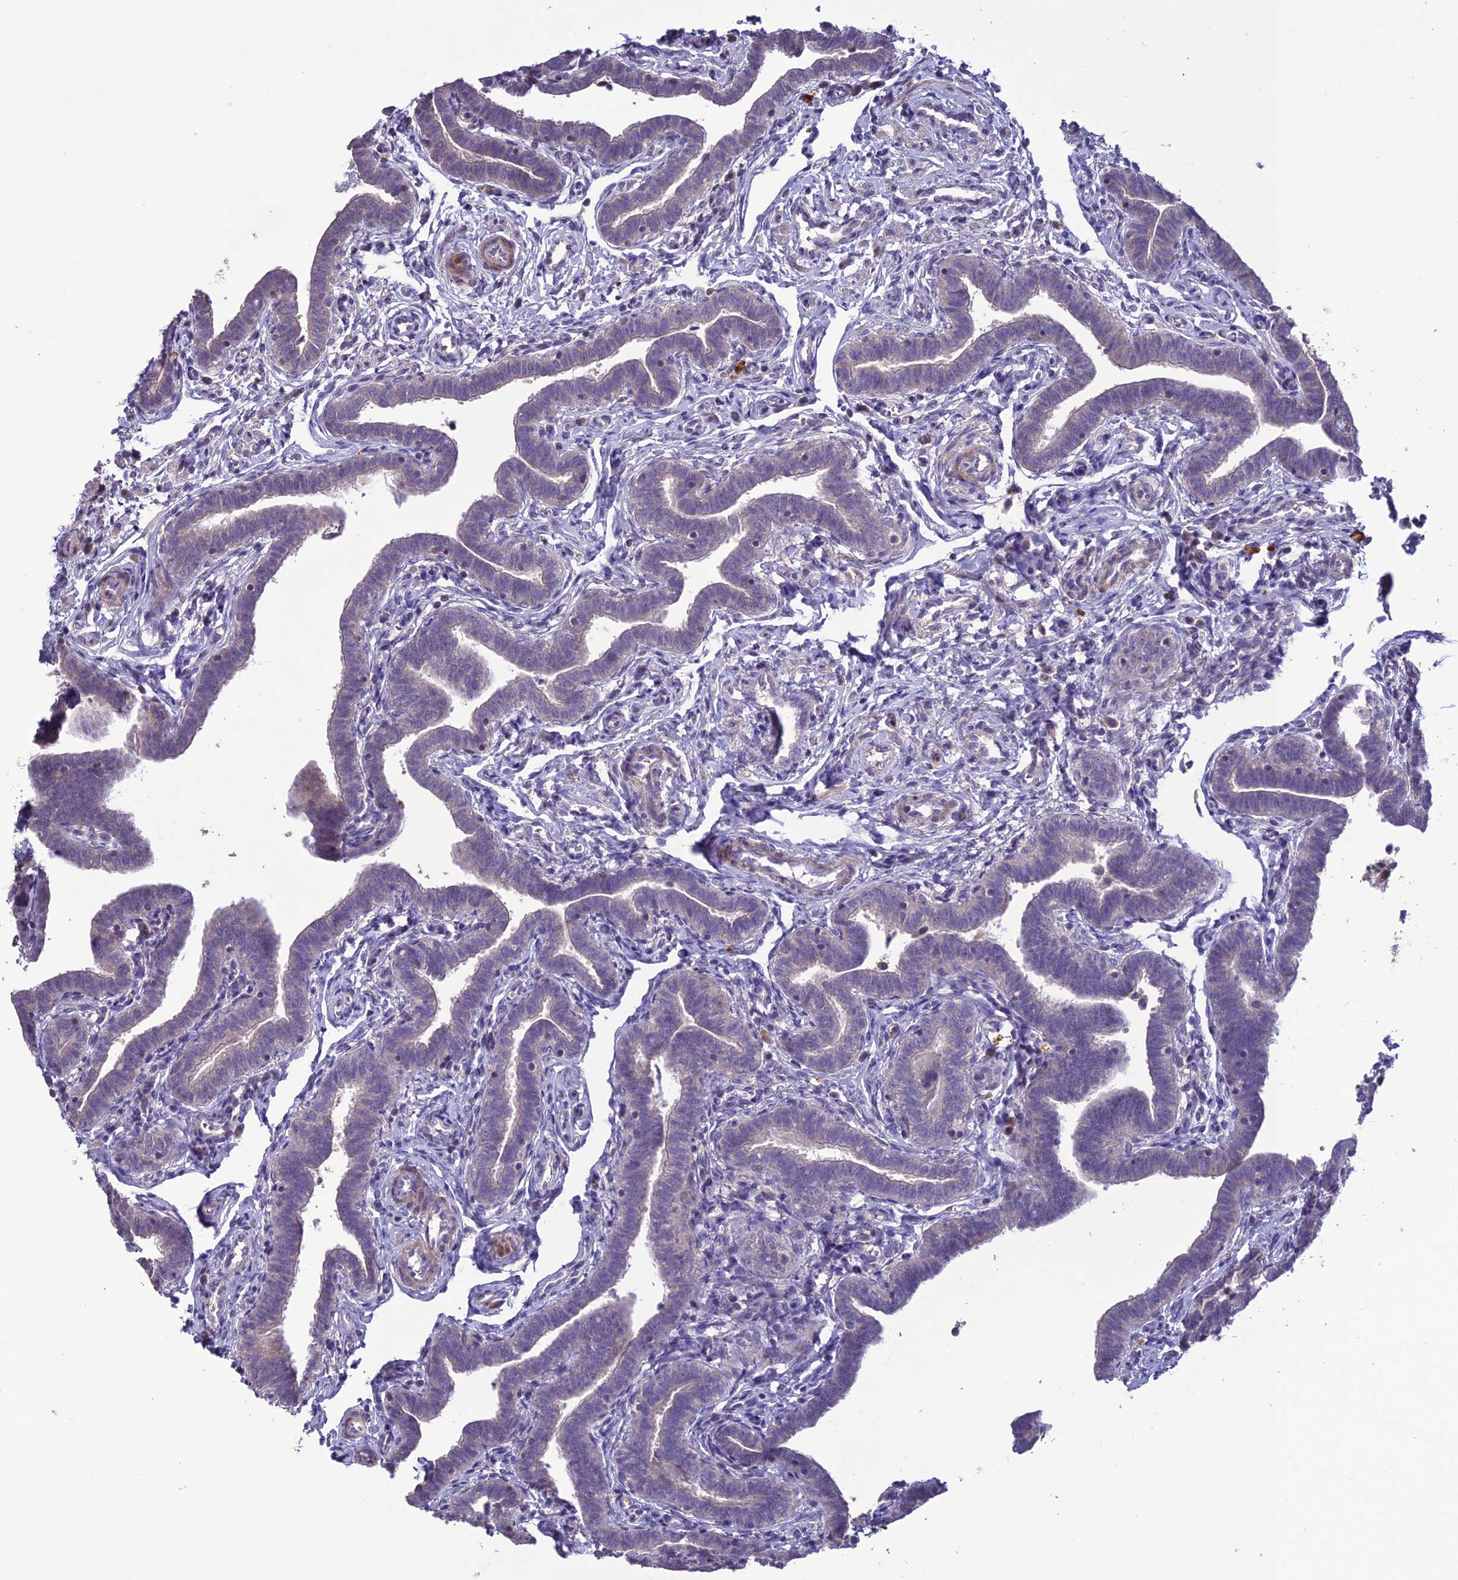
{"staining": {"intensity": "weak", "quantity": "<25%", "location": "cytoplasmic/membranous"}, "tissue": "fallopian tube", "cell_type": "Glandular cells", "image_type": "normal", "snomed": [{"axis": "morphology", "description": "Normal tissue, NOS"}, {"axis": "topography", "description": "Fallopian tube"}], "caption": "Fallopian tube stained for a protein using immunohistochemistry shows no positivity glandular cells.", "gene": "C2orf76", "patient": {"sex": "female", "age": 36}}